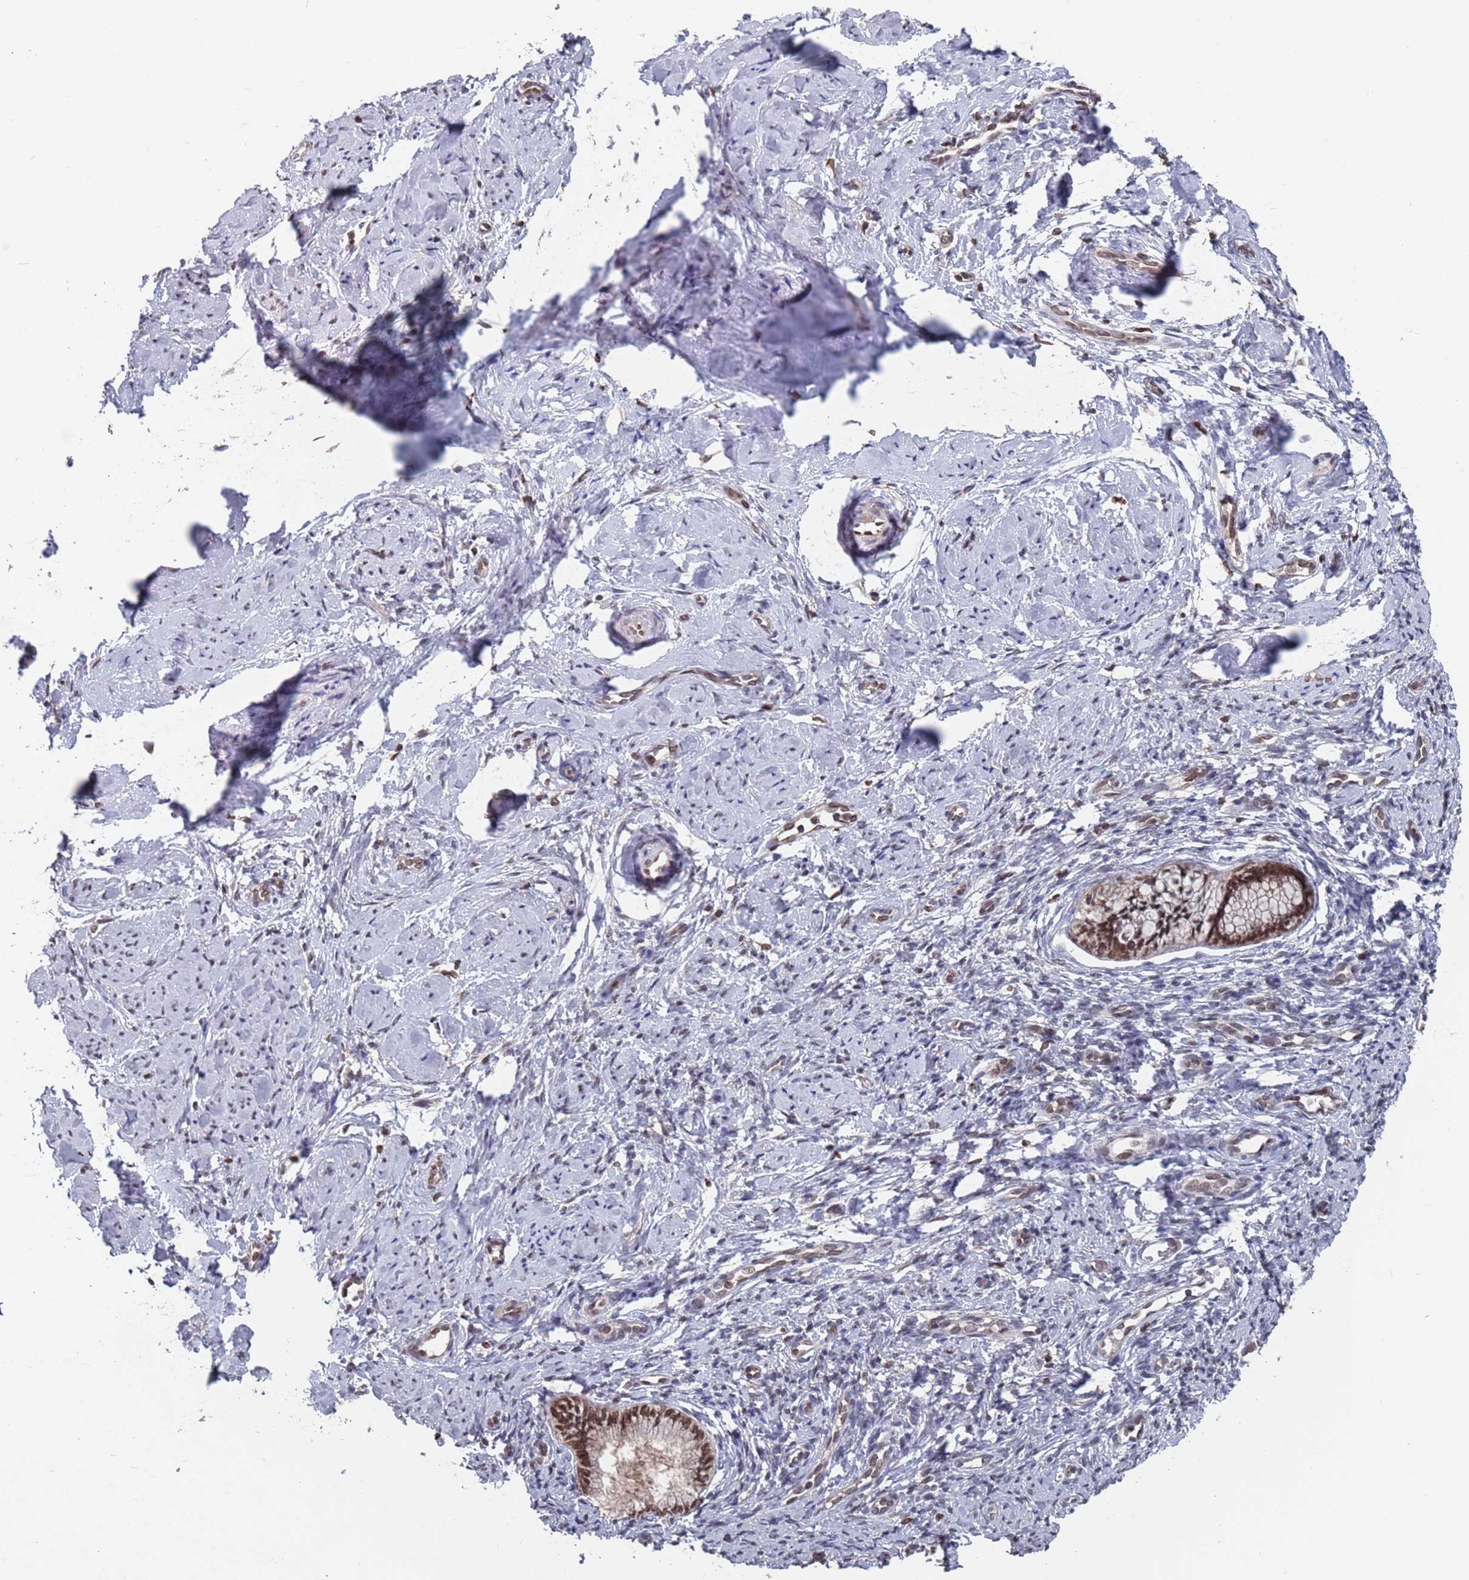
{"staining": {"intensity": "moderate", "quantity": ">75%", "location": "cytoplasmic/membranous,nuclear"}, "tissue": "cervix", "cell_type": "Glandular cells", "image_type": "normal", "snomed": [{"axis": "morphology", "description": "Normal tissue, NOS"}, {"axis": "topography", "description": "Cervix"}], "caption": "Protein analysis of unremarkable cervix shows moderate cytoplasmic/membranous,nuclear positivity in approximately >75% of glandular cells.", "gene": "SDHAF3", "patient": {"sex": "female", "age": 57}}